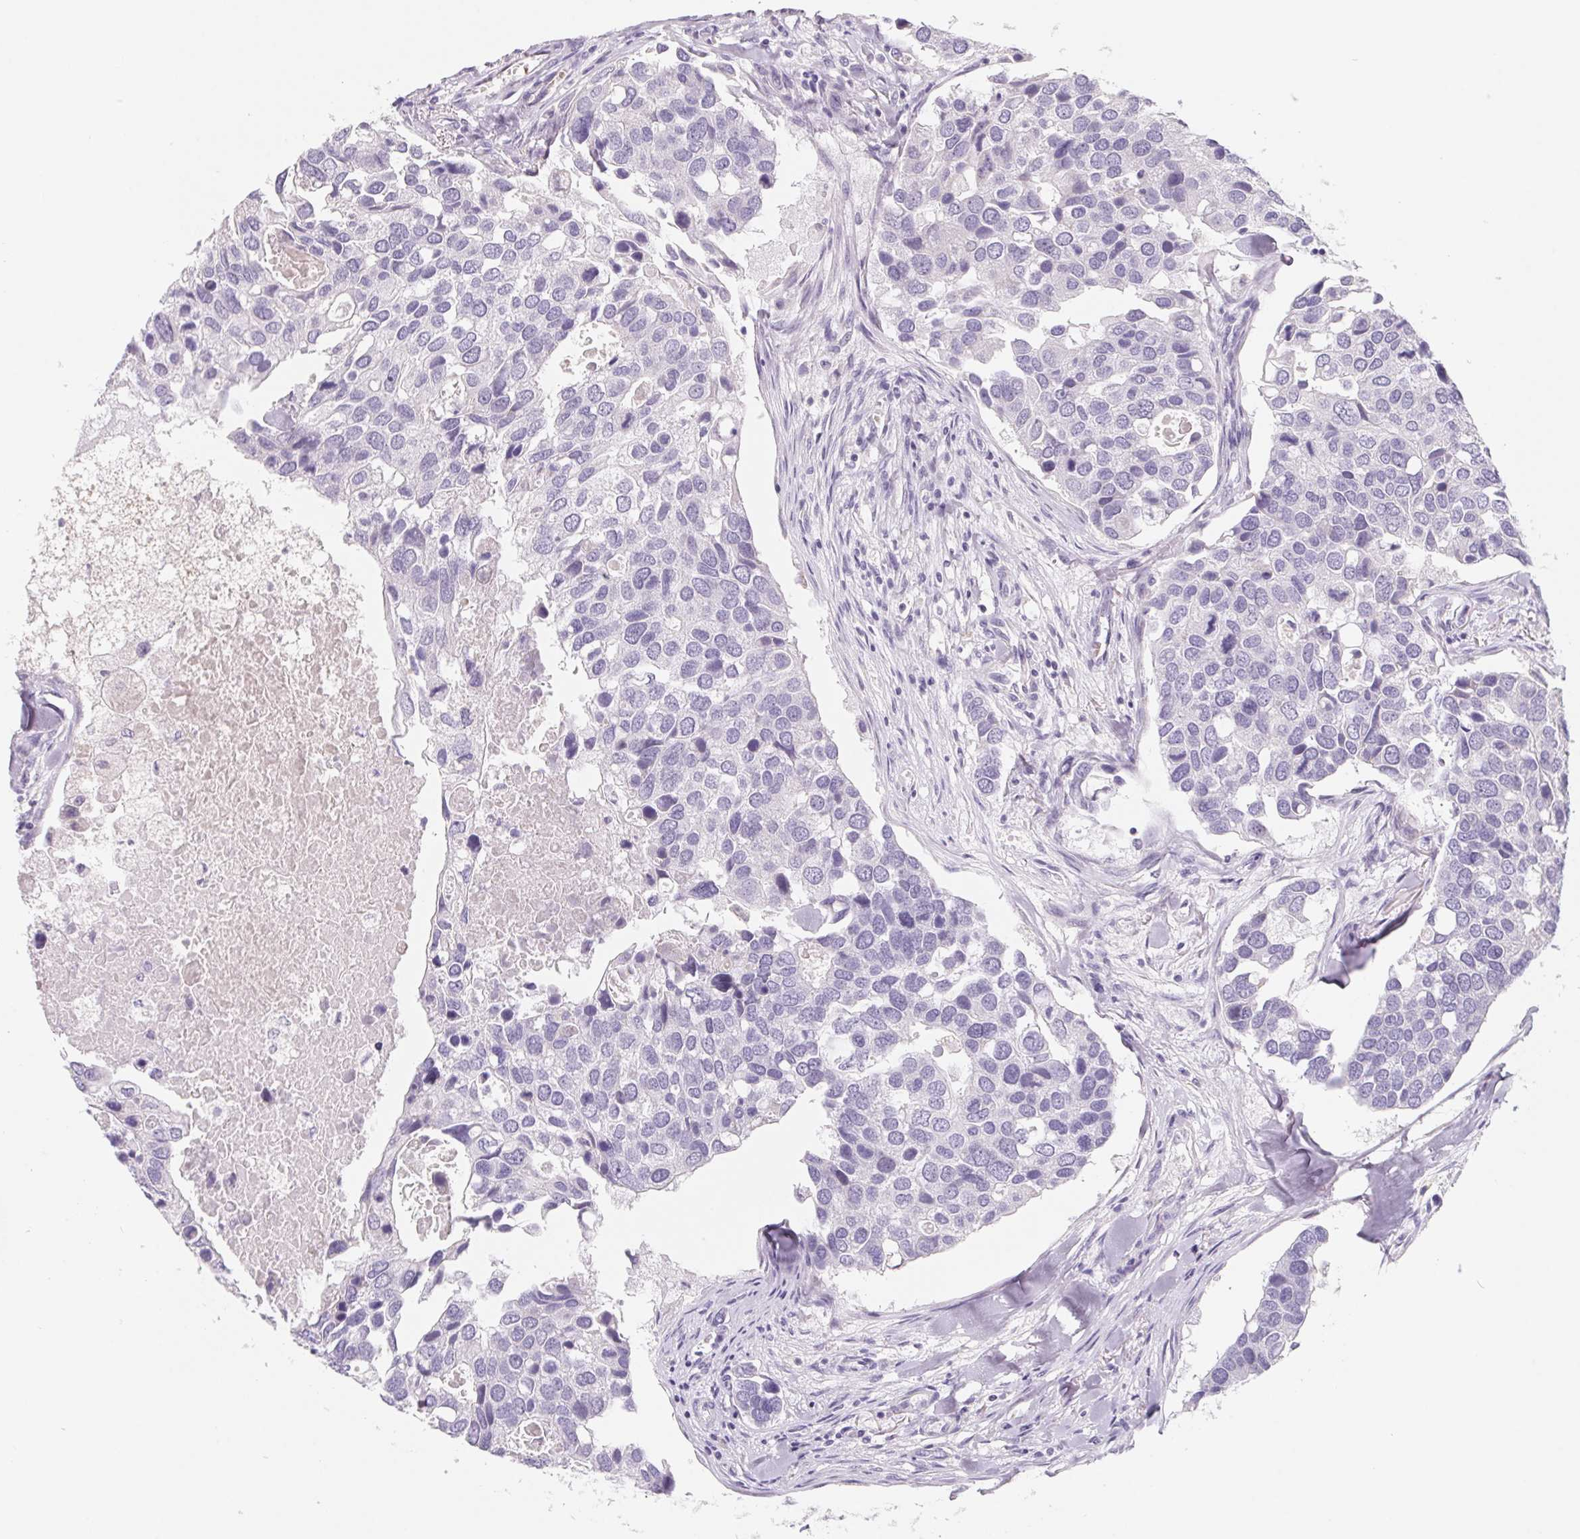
{"staining": {"intensity": "negative", "quantity": "none", "location": "none"}, "tissue": "breast cancer", "cell_type": "Tumor cells", "image_type": "cancer", "snomed": [{"axis": "morphology", "description": "Duct carcinoma"}, {"axis": "topography", "description": "Breast"}], "caption": "Intraductal carcinoma (breast) was stained to show a protein in brown. There is no significant positivity in tumor cells.", "gene": "FDX1", "patient": {"sex": "female", "age": 83}}